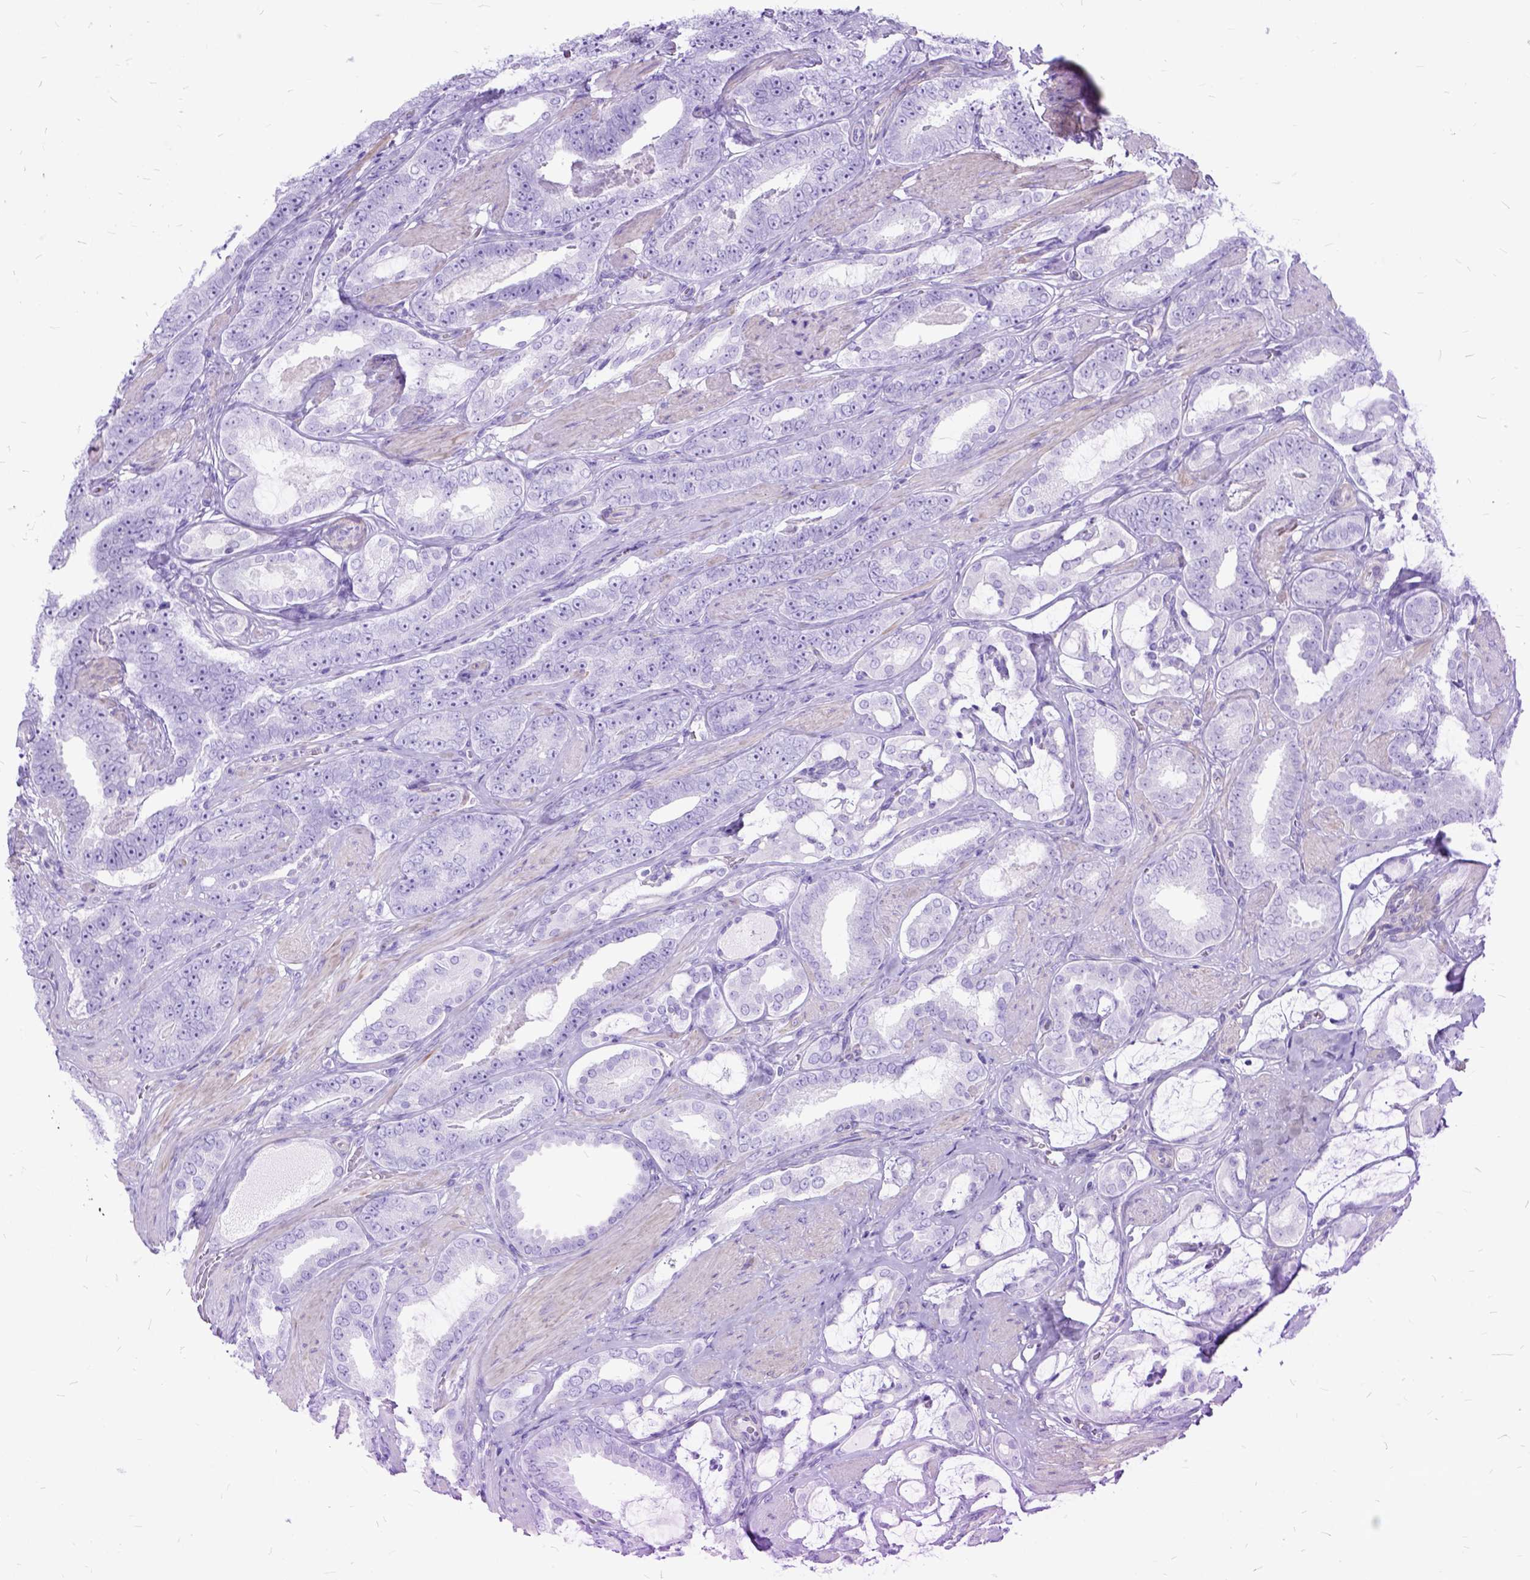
{"staining": {"intensity": "negative", "quantity": "none", "location": "none"}, "tissue": "prostate cancer", "cell_type": "Tumor cells", "image_type": "cancer", "snomed": [{"axis": "morphology", "description": "Adenocarcinoma, High grade"}, {"axis": "topography", "description": "Prostate"}], "caption": "DAB (3,3'-diaminobenzidine) immunohistochemical staining of prostate cancer (high-grade adenocarcinoma) reveals no significant expression in tumor cells.", "gene": "ARL9", "patient": {"sex": "male", "age": 63}}